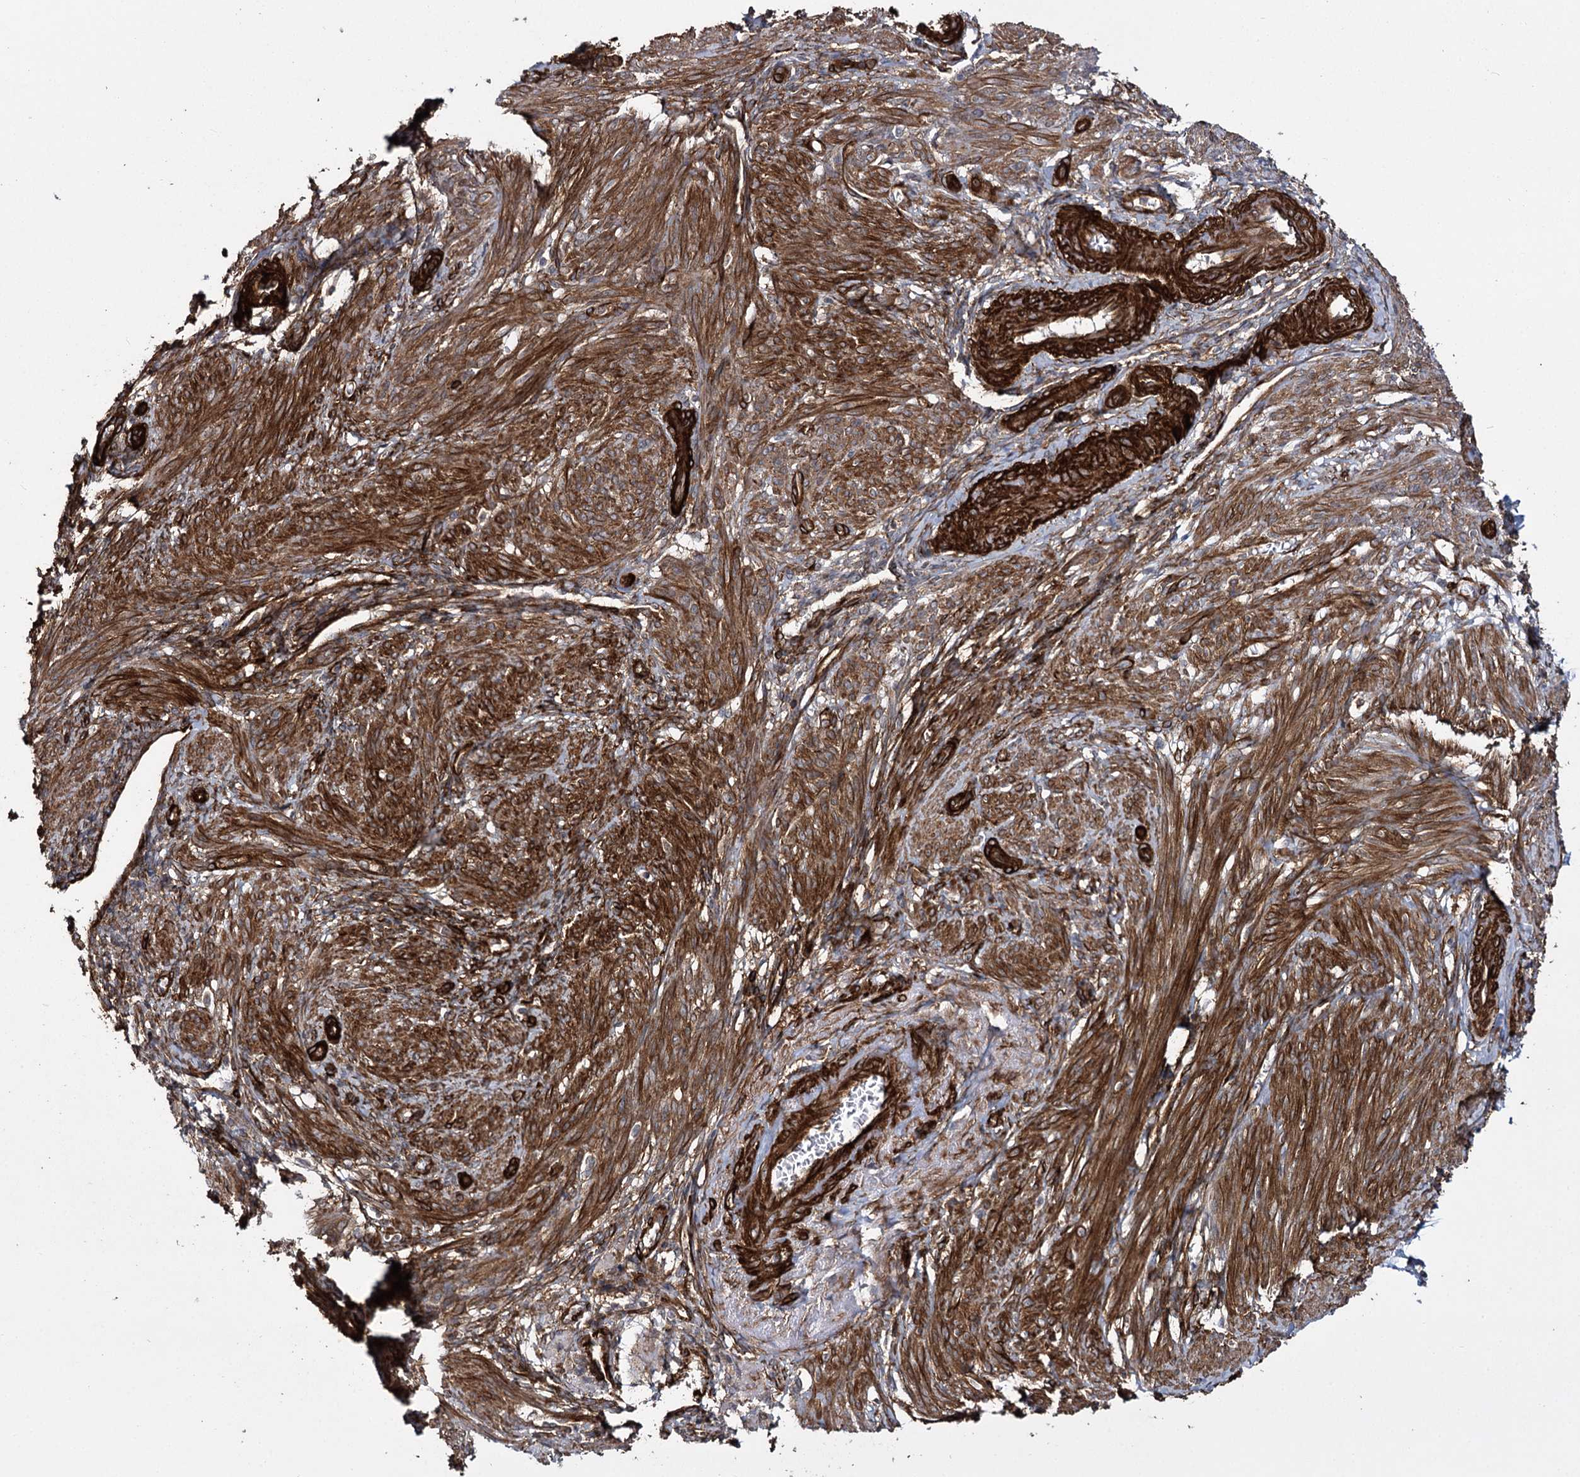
{"staining": {"intensity": "strong", "quantity": ">75%", "location": "cytoplasmic/membranous"}, "tissue": "smooth muscle", "cell_type": "Smooth muscle cells", "image_type": "normal", "snomed": [{"axis": "morphology", "description": "Normal tissue, NOS"}, {"axis": "topography", "description": "Smooth muscle"}], "caption": "Immunohistochemistry (IHC) (DAB) staining of unremarkable smooth muscle shows strong cytoplasmic/membranous protein expression in about >75% of smooth muscle cells.", "gene": "MYO1C", "patient": {"sex": "female", "age": 39}}